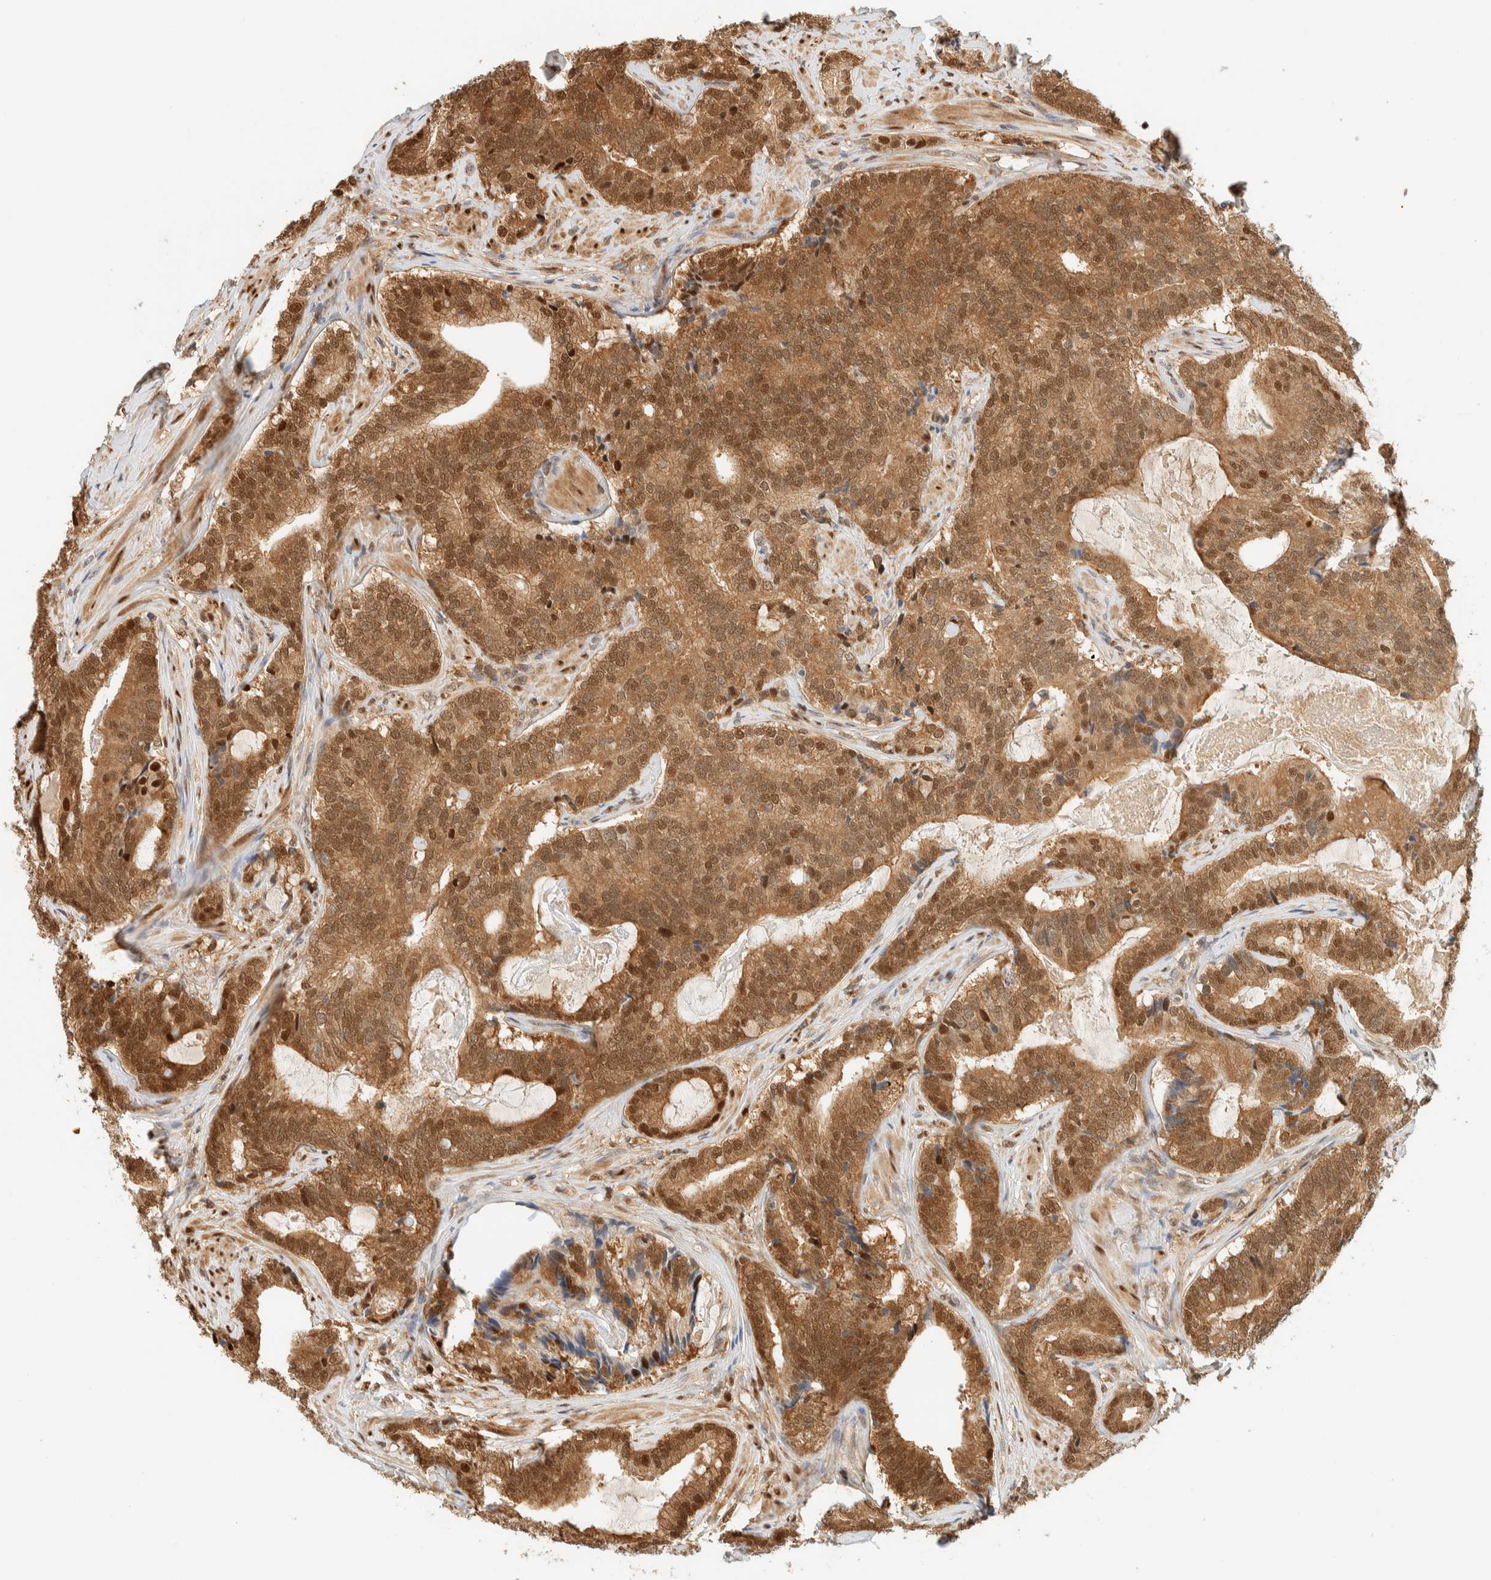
{"staining": {"intensity": "moderate", "quantity": ">75%", "location": "cytoplasmic/membranous,nuclear"}, "tissue": "prostate cancer", "cell_type": "Tumor cells", "image_type": "cancer", "snomed": [{"axis": "morphology", "description": "Adenocarcinoma, High grade"}, {"axis": "topography", "description": "Prostate"}], "caption": "Prostate cancer stained for a protein displays moderate cytoplasmic/membranous and nuclear positivity in tumor cells. The staining is performed using DAB brown chromogen to label protein expression. The nuclei are counter-stained blue using hematoxylin.", "gene": "ZBTB37", "patient": {"sex": "male", "age": 55}}